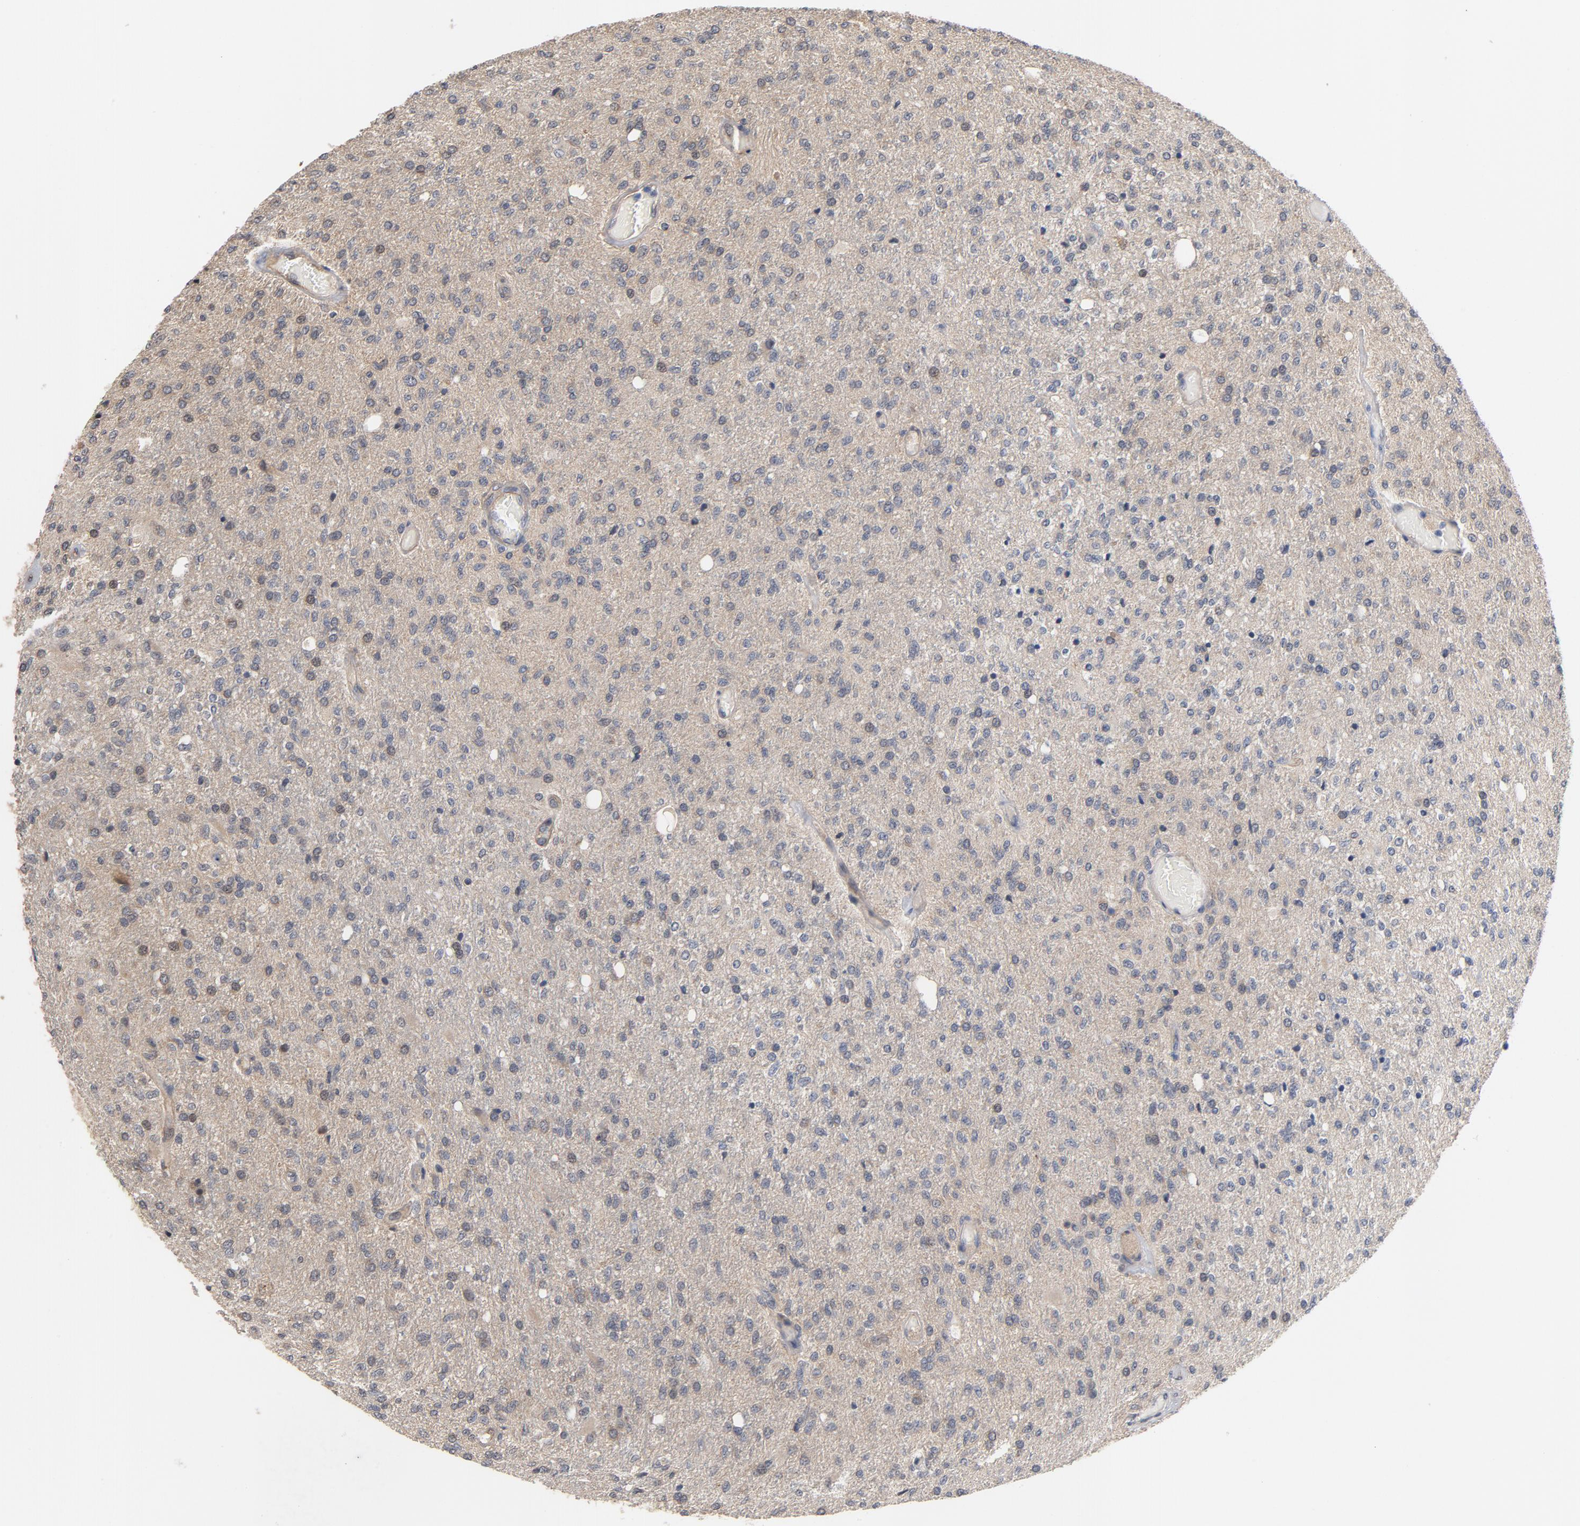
{"staining": {"intensity": "negative", "quantity": "none", "location": "none"}, "tissue": "glioma", "cell_type": "Tumor cells", "image_type": "cancer", "snomed": [{"axis": "morphology", "description": "Normal tissue, NOS"}, {"axis": "morphology", "description": "Glioma, malignant, High grade"}, {"axis": "topography", "description": "Cerebral cortex"}], "caption": "This micrograph is of glioma stained with immunohistochemistry to label a protein in brown with the nuclei are counter-stained blue. There is no expression in tumor cells.", "gene": "PITPNM2", "patient": {"sex": "male", "age": 77}}